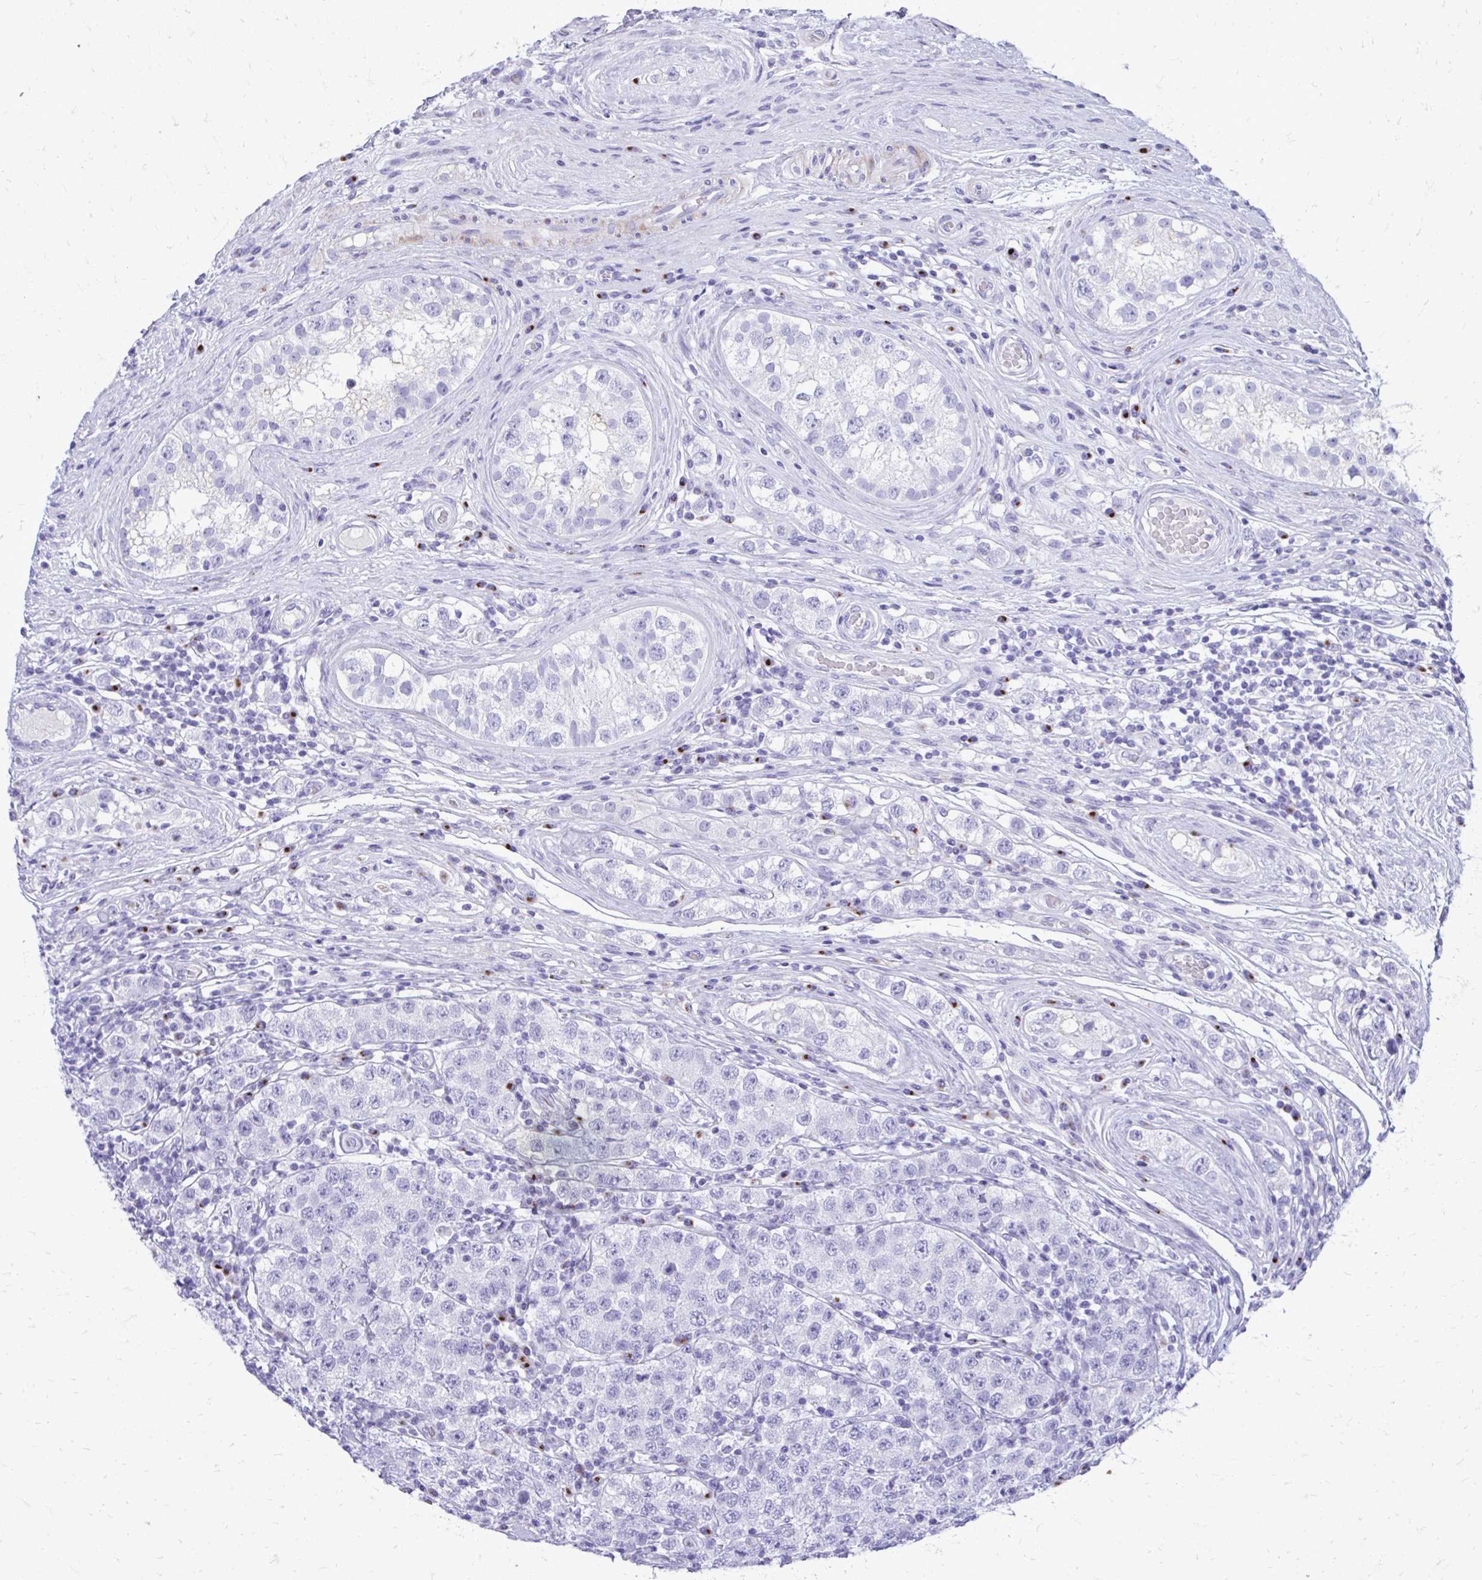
{"staining": {"intensity": "negative", "quantity": "none", "location": "none"}, "tissue": "testis cancer", "cell_type": "Tumor cells", "image_type": "cancer", "snomed": [{"axis": "morphology", "description": "Seminoma, NOS"}, {"axis": "topography", "description": "Testis"}], "caption": "Tumor cells show no significant staining in seminoma (testis). Brightfield microscopy of IHC stained with DAB (brown) and hematoxylin (blue), captured at high magnification.", "gene": "ANKDD1B", "patient": {"sex": "male", "age": 34}}